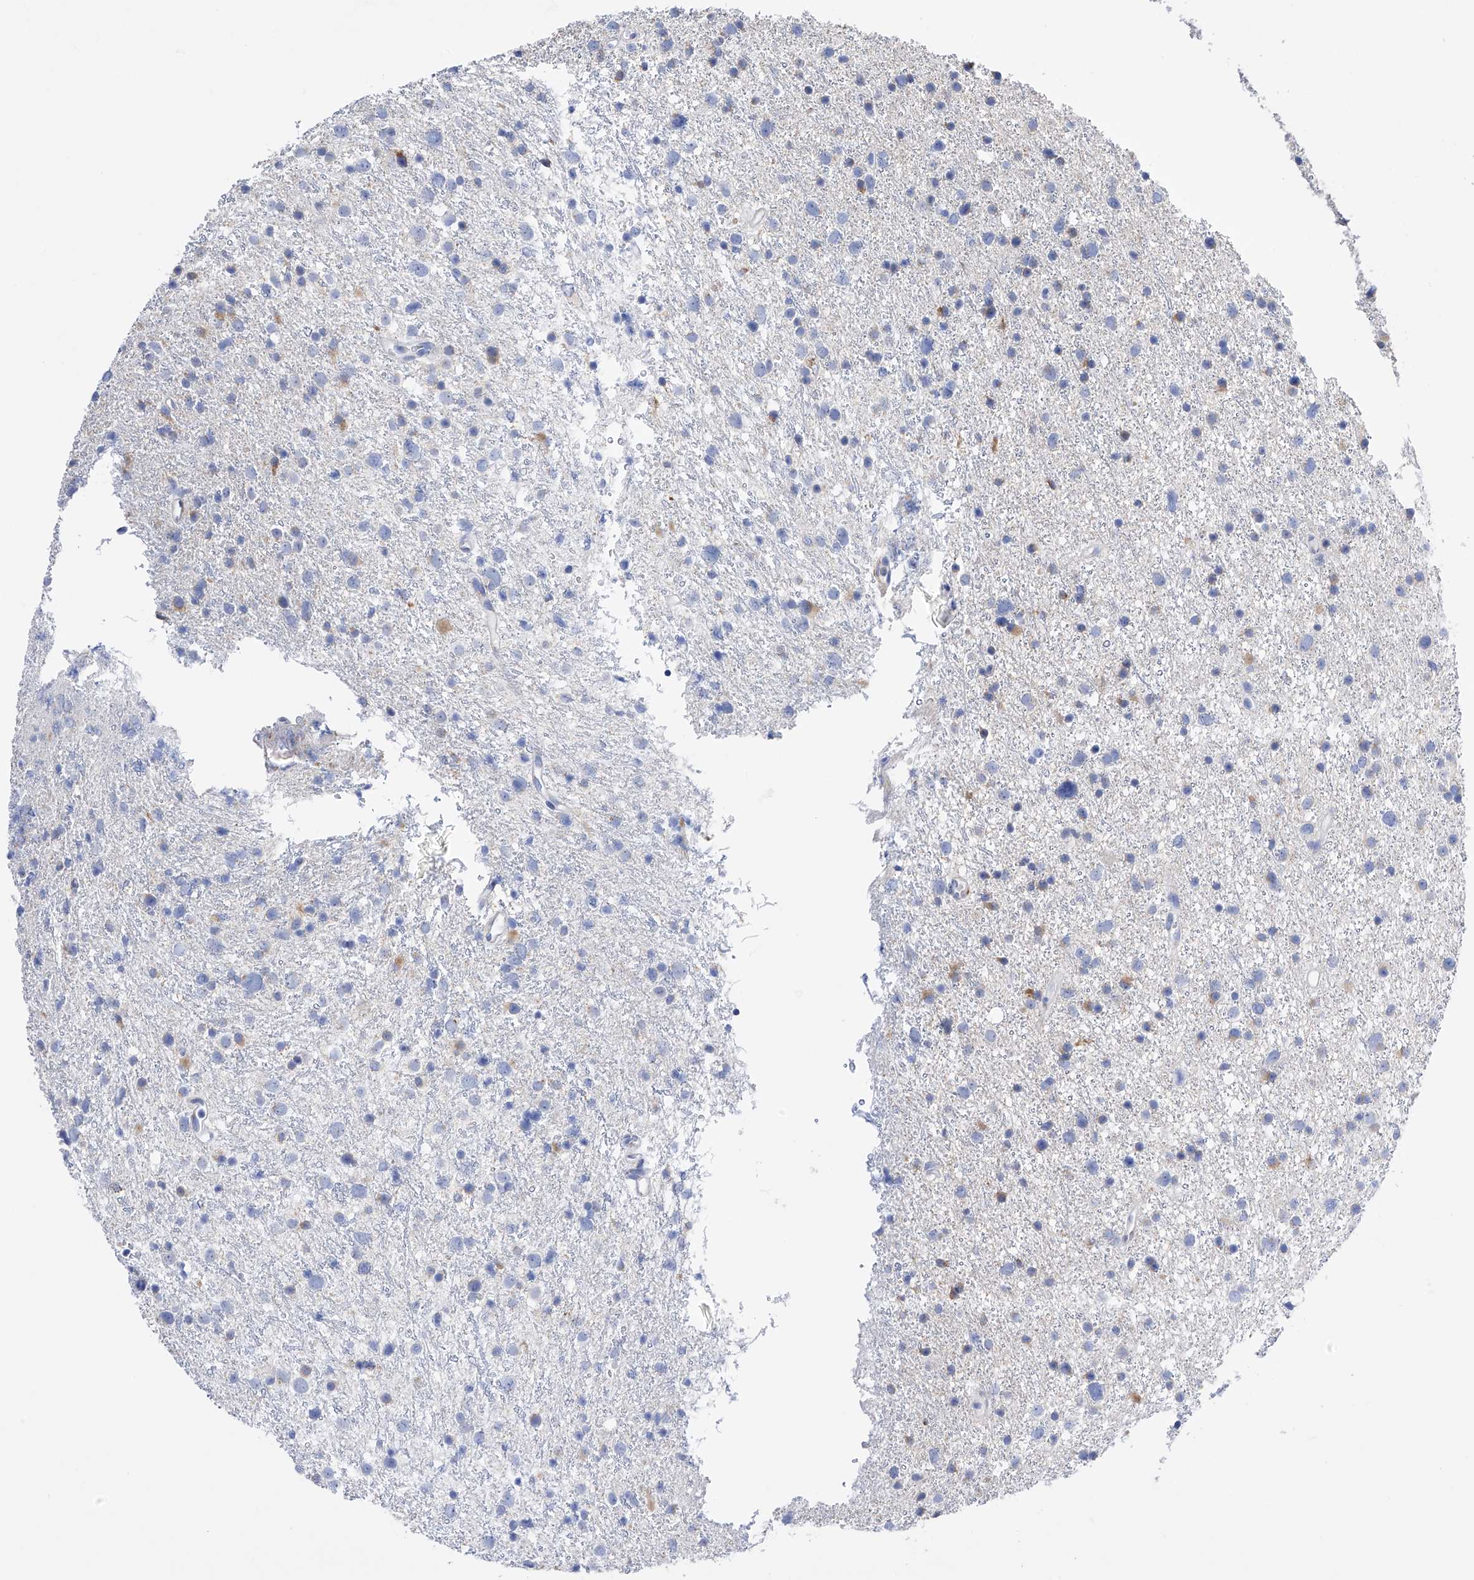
{"staining": {"intensity": "negative", "quantity": "none", "location": "none"}, "tissue": "glioma", "cell_type": "Tumor cells", "image_type": "cancer", "snomed": [{"axis": "morphology", "description": "Glioma, malignant, Low grade"}, {"axis": "topography", "description": "Cerebral cortex"}], "caption": "This is a histopathology image of immunohistochemistry staining of malignant low-grade glioma, which shows no positivity in tumor cells.", "gene": "PDIA5", "patient": {"sex": "female", "age": 39}}